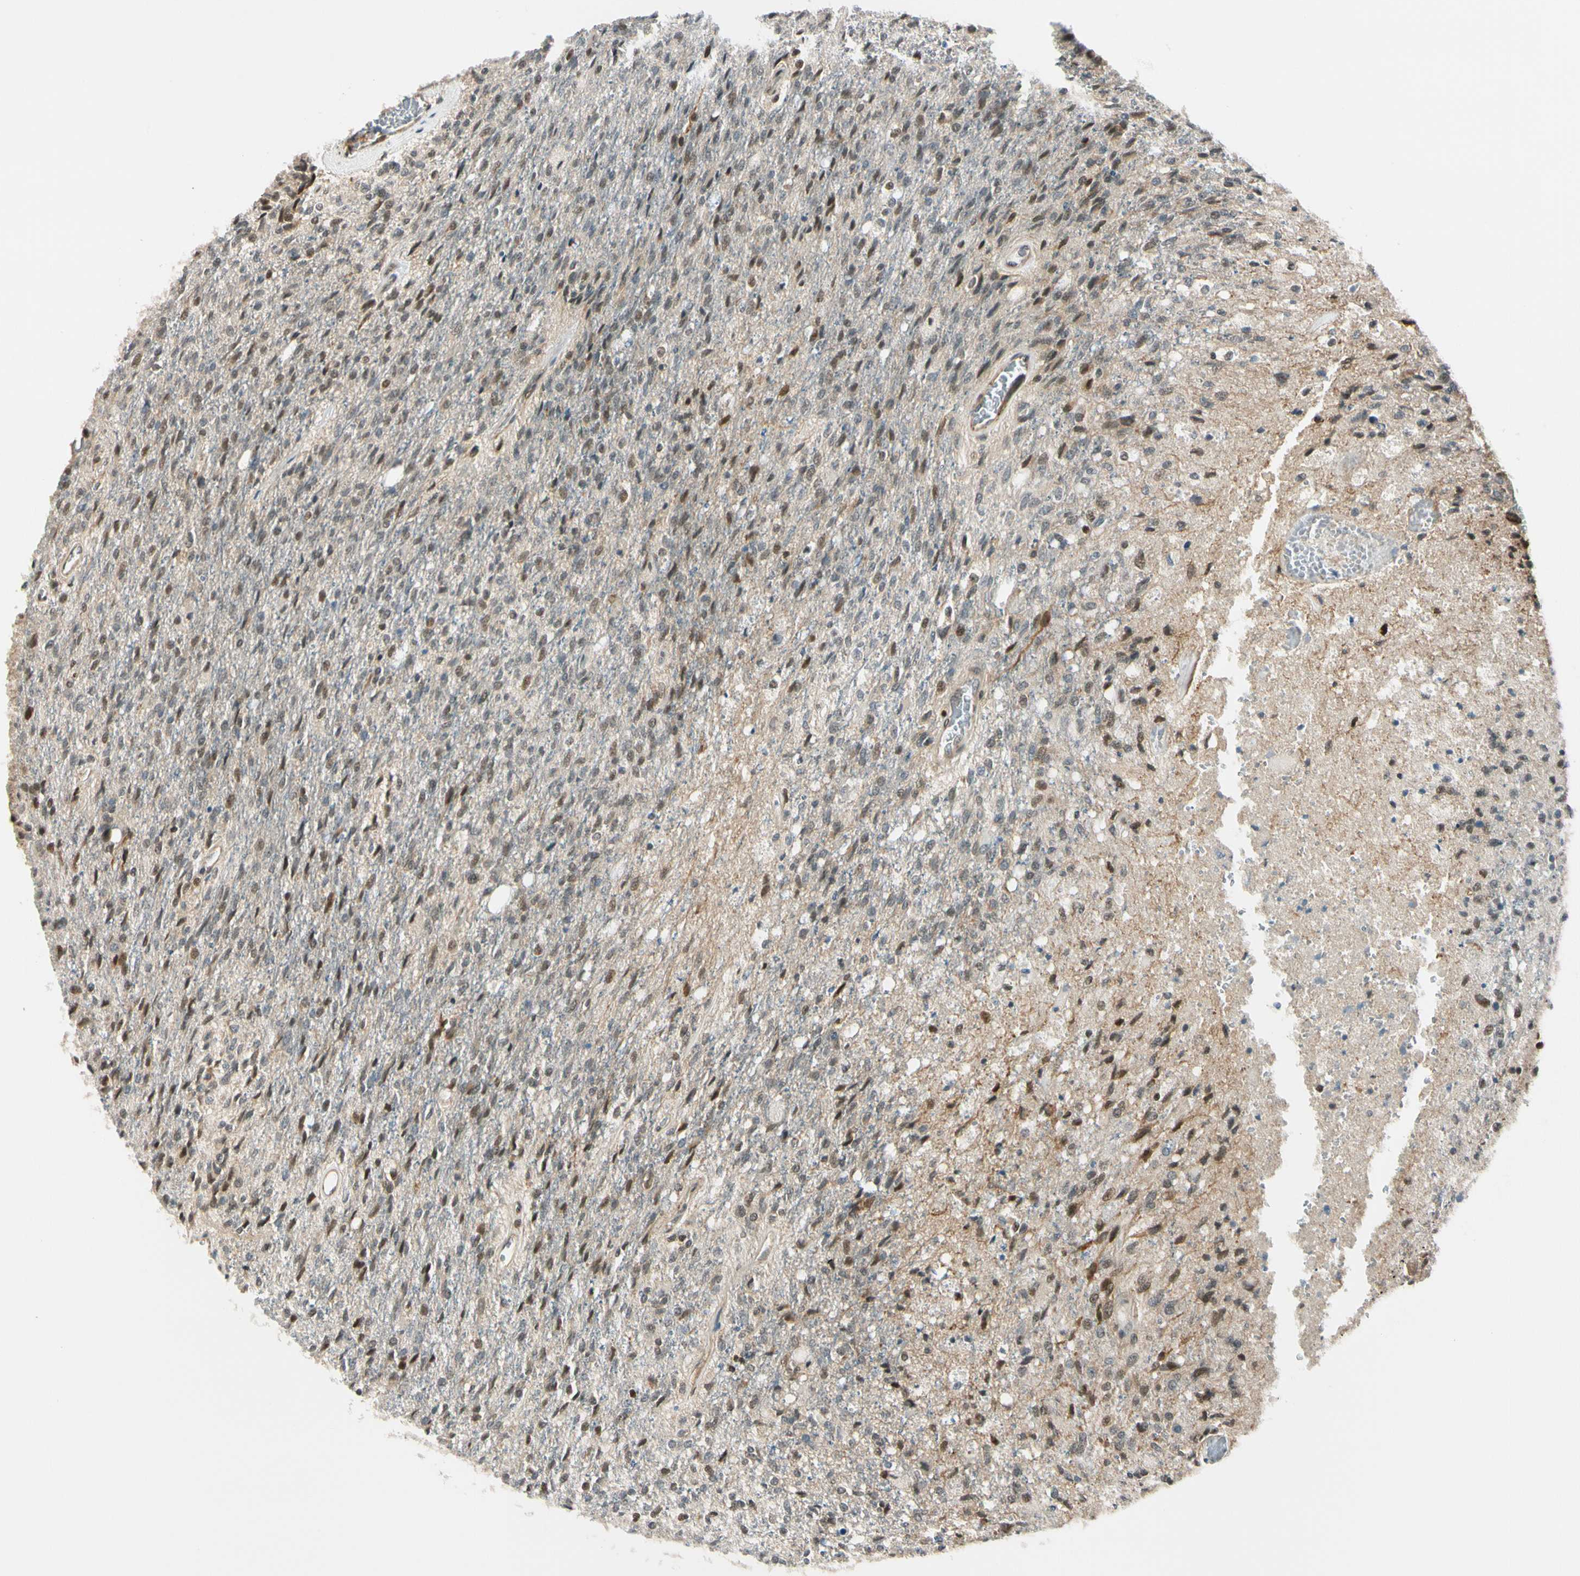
{"staining": {"intensity": "moderate", "quantity": ">75%", "location": "nuclear"}, "tissue": "glioma", "cell_type": "Tumor cells", "image_type": "cancer", "snomed": [{"axis": "morphology", "description": "Normal tissue, NOS"}, {"axis": "morphology", "description": "Glioma, malignant, High grade"}, {"axis": "topography", "description": "Cerebral cortex"}], "caption": "This is an image of immunohistochemistry staining of high-grade glioma (malignant), which shows moderate staining in the nuclear of tumor cells.", "gene": "DAXX", "patient": {"sex": "male", "age": 77}}